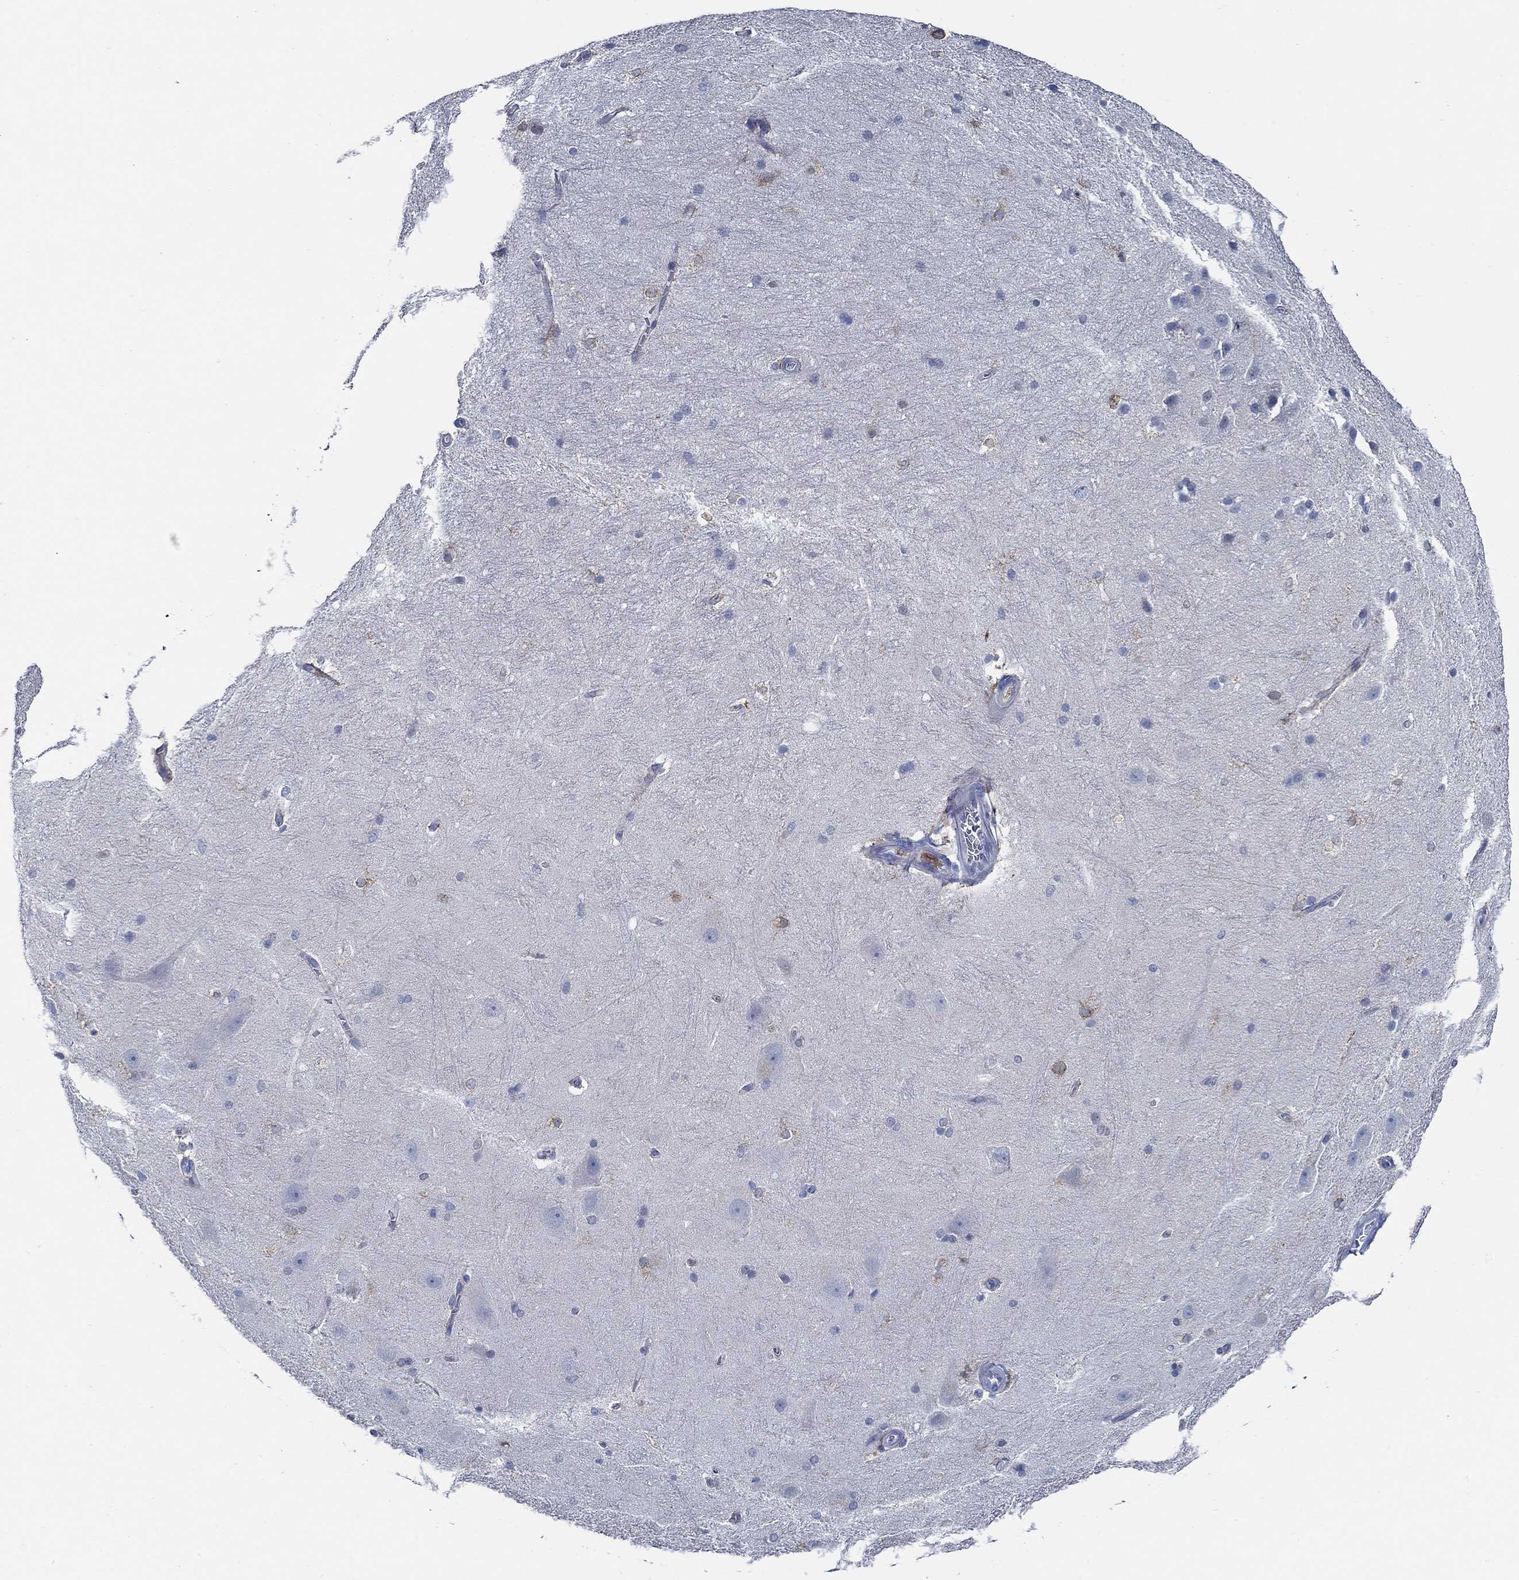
{"staining": {"intensity": "moderate", "quantity": "<25%", "location": "cytoplasmic/membranous"}, "tissue": "hippocampus", "cell_type": "Glial cells", "image_type": "normal", "snomed": [{"axis": "morphology", "description": "Normal tissue, NOS"}, {"axis": "topography", "description": "Cerebral cortex"}, {"axis": "topography", "description": "Hippocampus"}], "caption": "About <25% of glial cells in unremarkable human hippocampus display moderate cytoplasmic/membranous protein positivity as visualized by brown immunohistochemical staining.", "gene": "HECW2", "patient": {"sex": "female", "age": 19}}